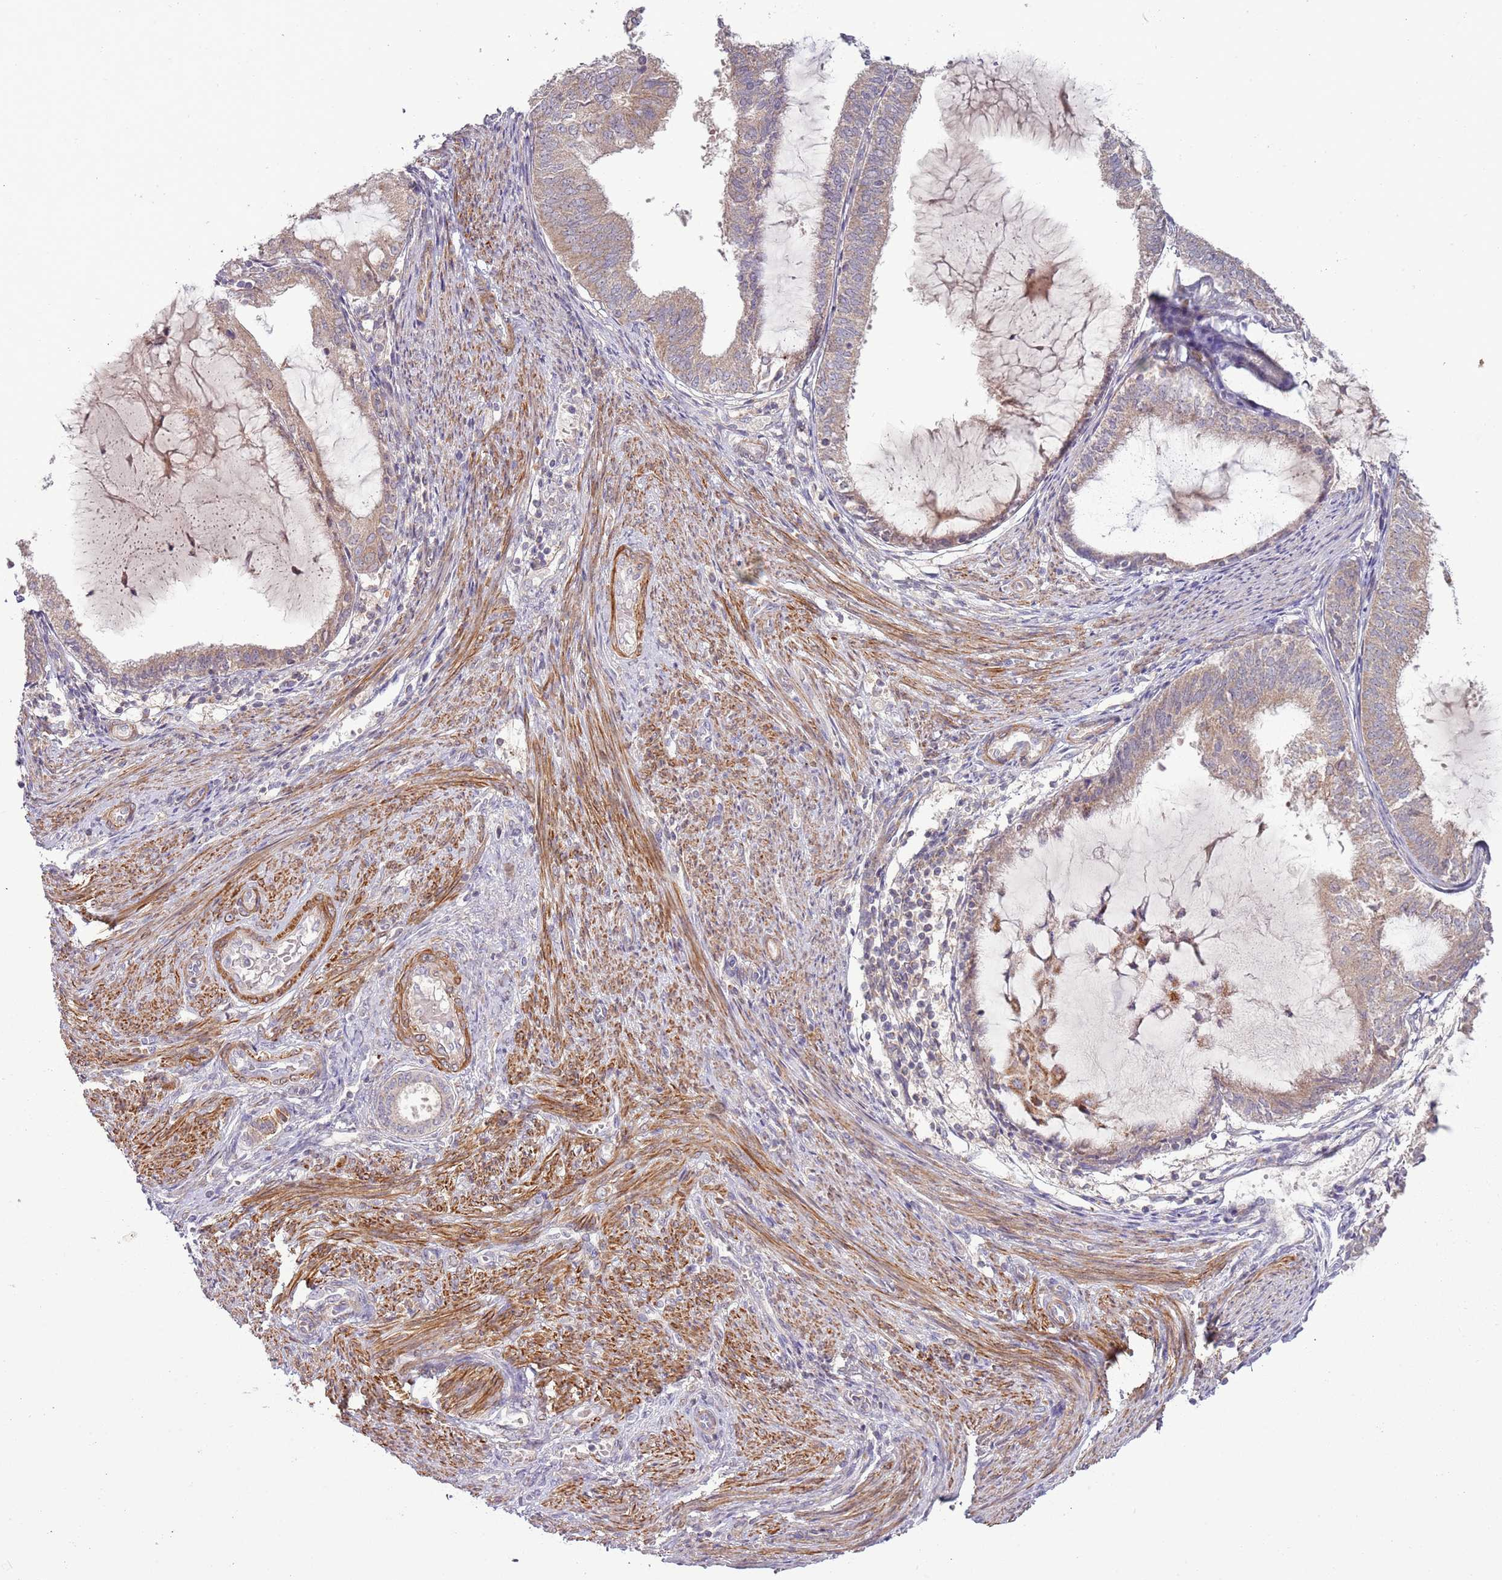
{"staining": {"intensity": "weak", "quantity": ">75%", "location": "cytoplasmic/membranous"}, "tissue": "endometrial cancer", "cell_type": "Tumor cells", "image_type": "cancer", "snomed": [{"axis": "morphology", "description": "Adenocarcinoma, NOS"}, {"axis": "topography", "description": "Endometrium"}], "caption": "IHC photomicrograph of adenocarcinoma (endometrial) stained for a protein (brown), which displays low levels of weak cytoplasmic/membranous staining in about >75% of tumor cells.", "gene": "DTD2", "patient": {"sex": "female", "age": 81}}